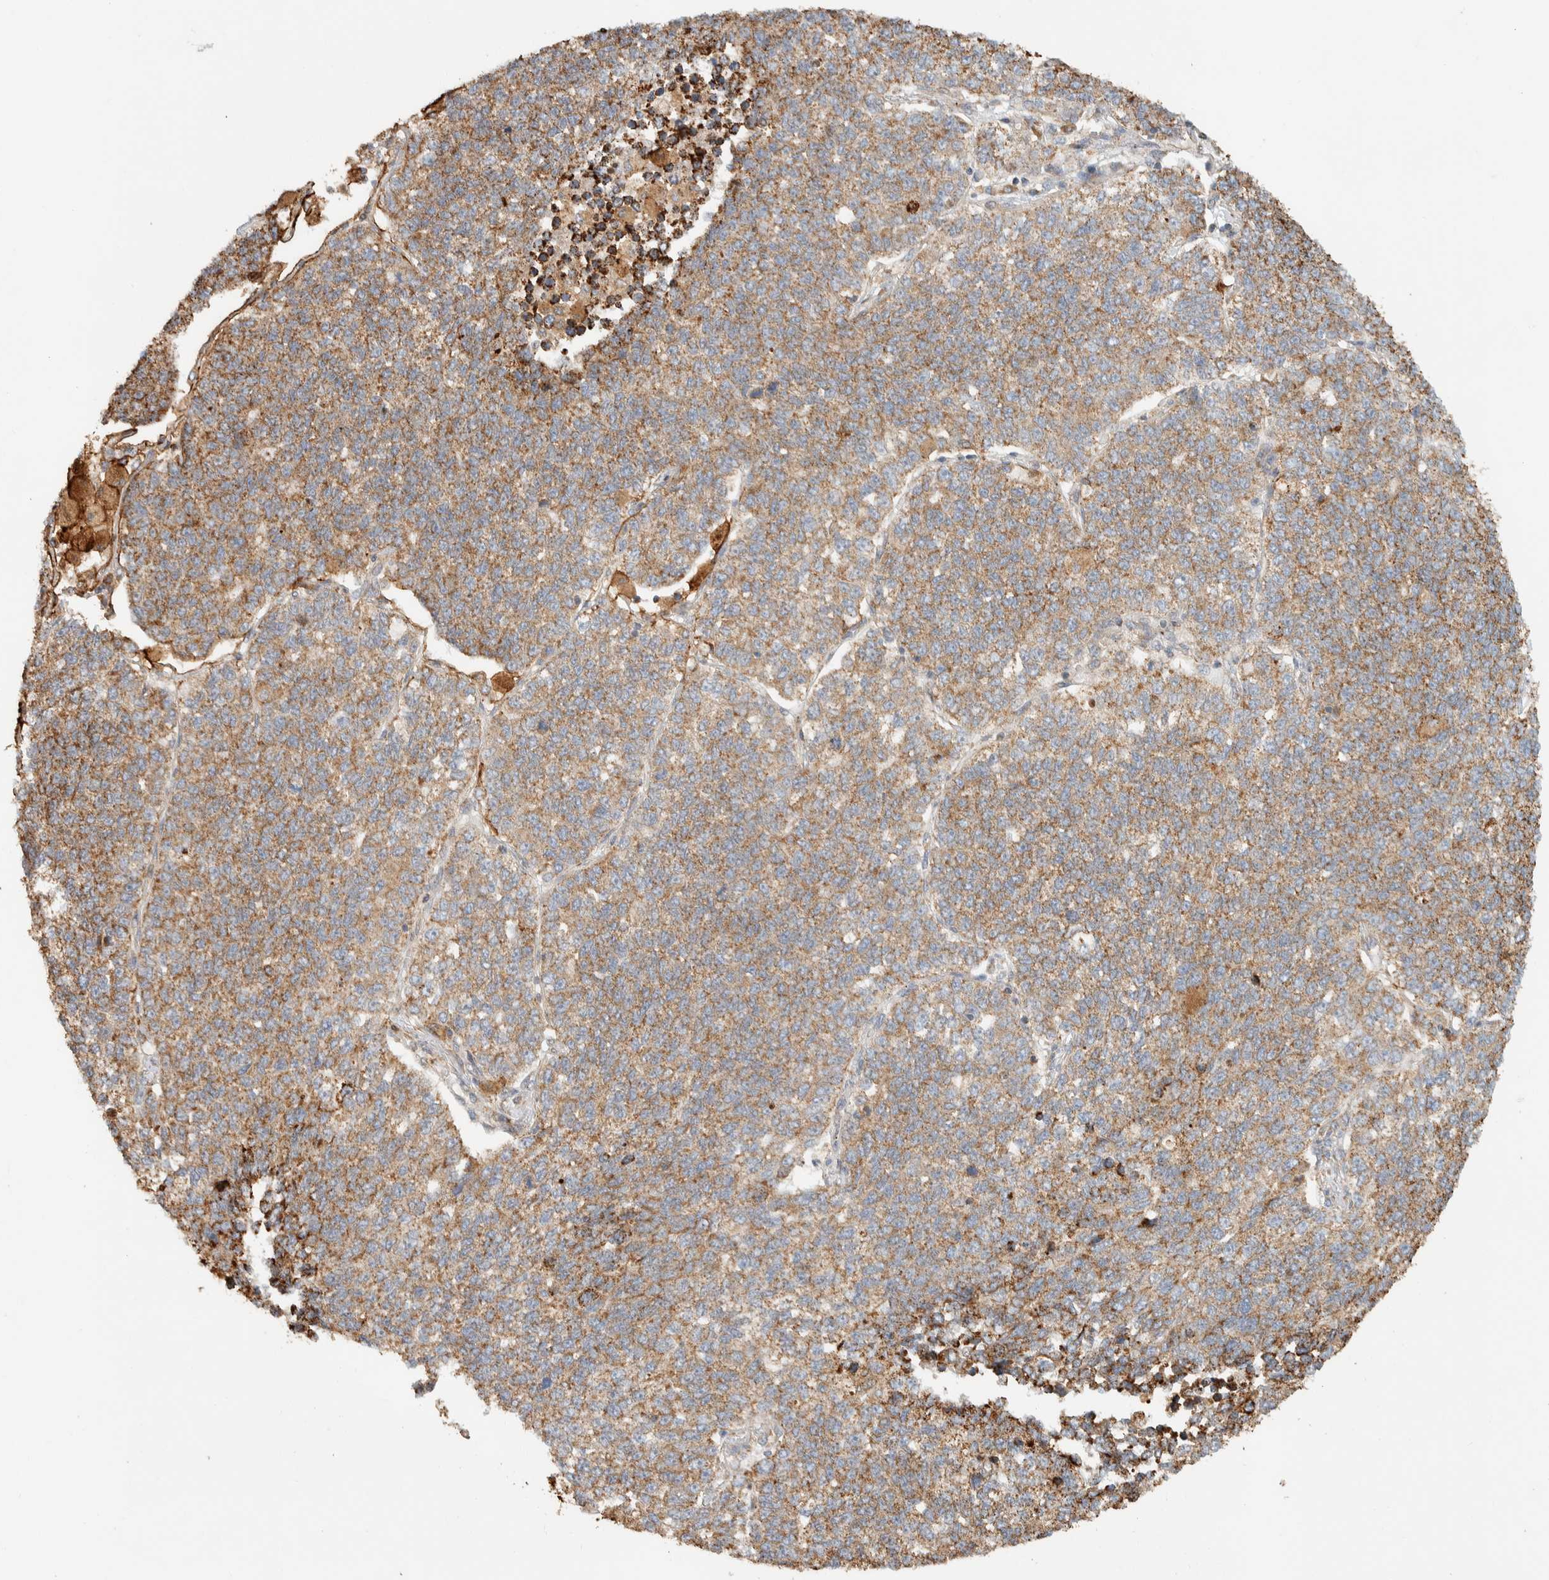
{"staining": {"intensity": "weak", "quantity": ">75%", "location": "cytoplasmic/membranous"}, "tissue": "lung cancer", "cell_type": "Tumor cells", "image_type": "cancer", "snomed": [{"axis": "morphology", "description": "Adenocarcinoma, NOS"}, {"axis": "topography", "description": "Lung"}], "caption": "High-power microscopy captured an immunohistochemistry image of lung cancer (adenocarcinoma), revealing weak cytoplasmic/membranous expression in about >75% of tumor cells. Immunohistochemistry stains the protein in brown and the nuclei are stained blue.", "gene": "KIF9", "patient": {"sex": "male", "age": 49}}